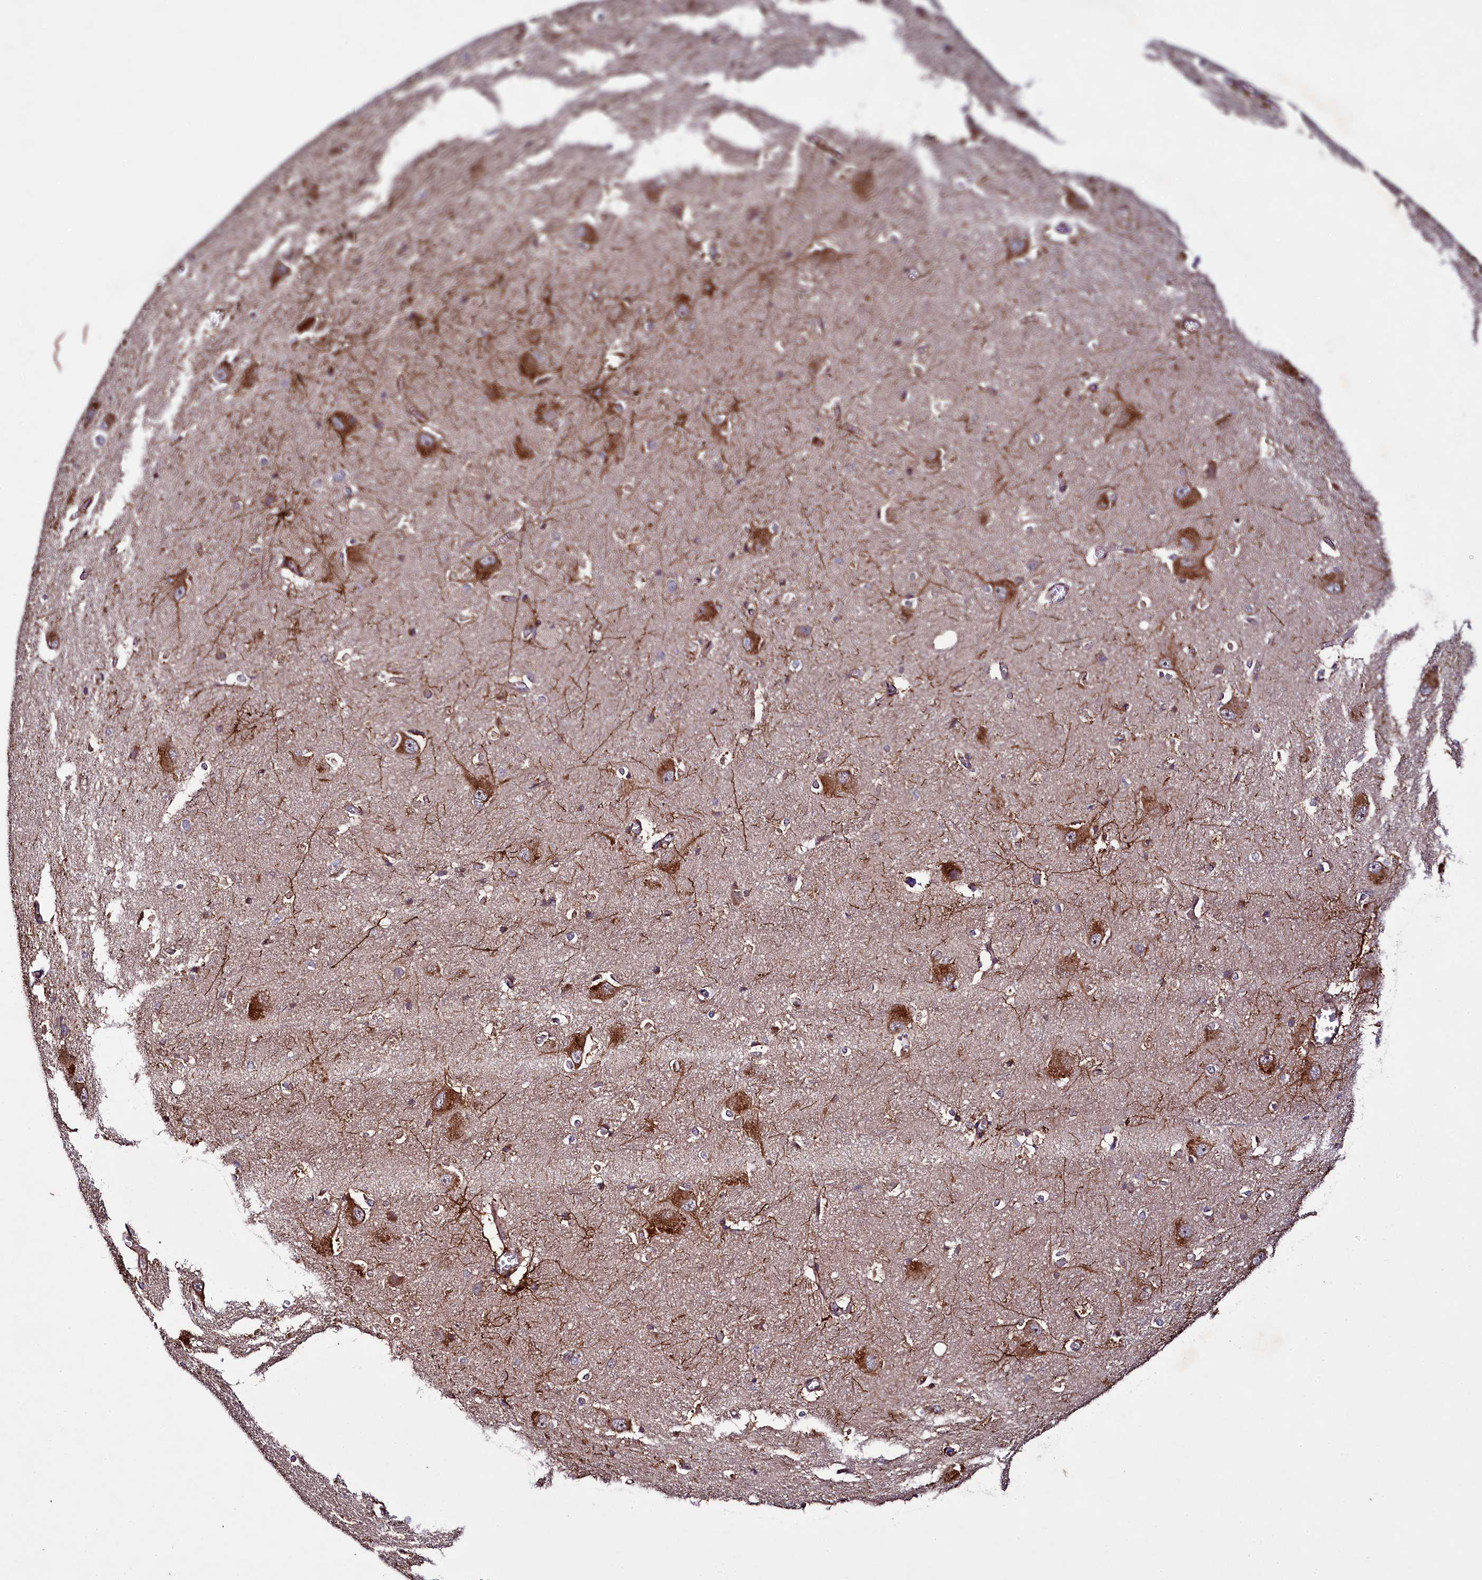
{"staining": {"intensity": "moderate", "quantity": "25%-75%", "location": "cytoplasmic/membranous"}, "tissue": "caudate", "cell_type": "Glial cells", "image_type": "normal", "snomed": [{"axis": "morphology", "description": "Normal tissue, NOS"}, {"axis": "topography", "description": "Lateral ventricle wall"}], "caption": "Human caudate stained for a protein (brown) demonstrates moderate cytoplasmic/membranous positive positivity in approximately 25%-75% of glial cells.", "gene": "CCDC102A", "patient": {"sex": "male", "age": 37}}